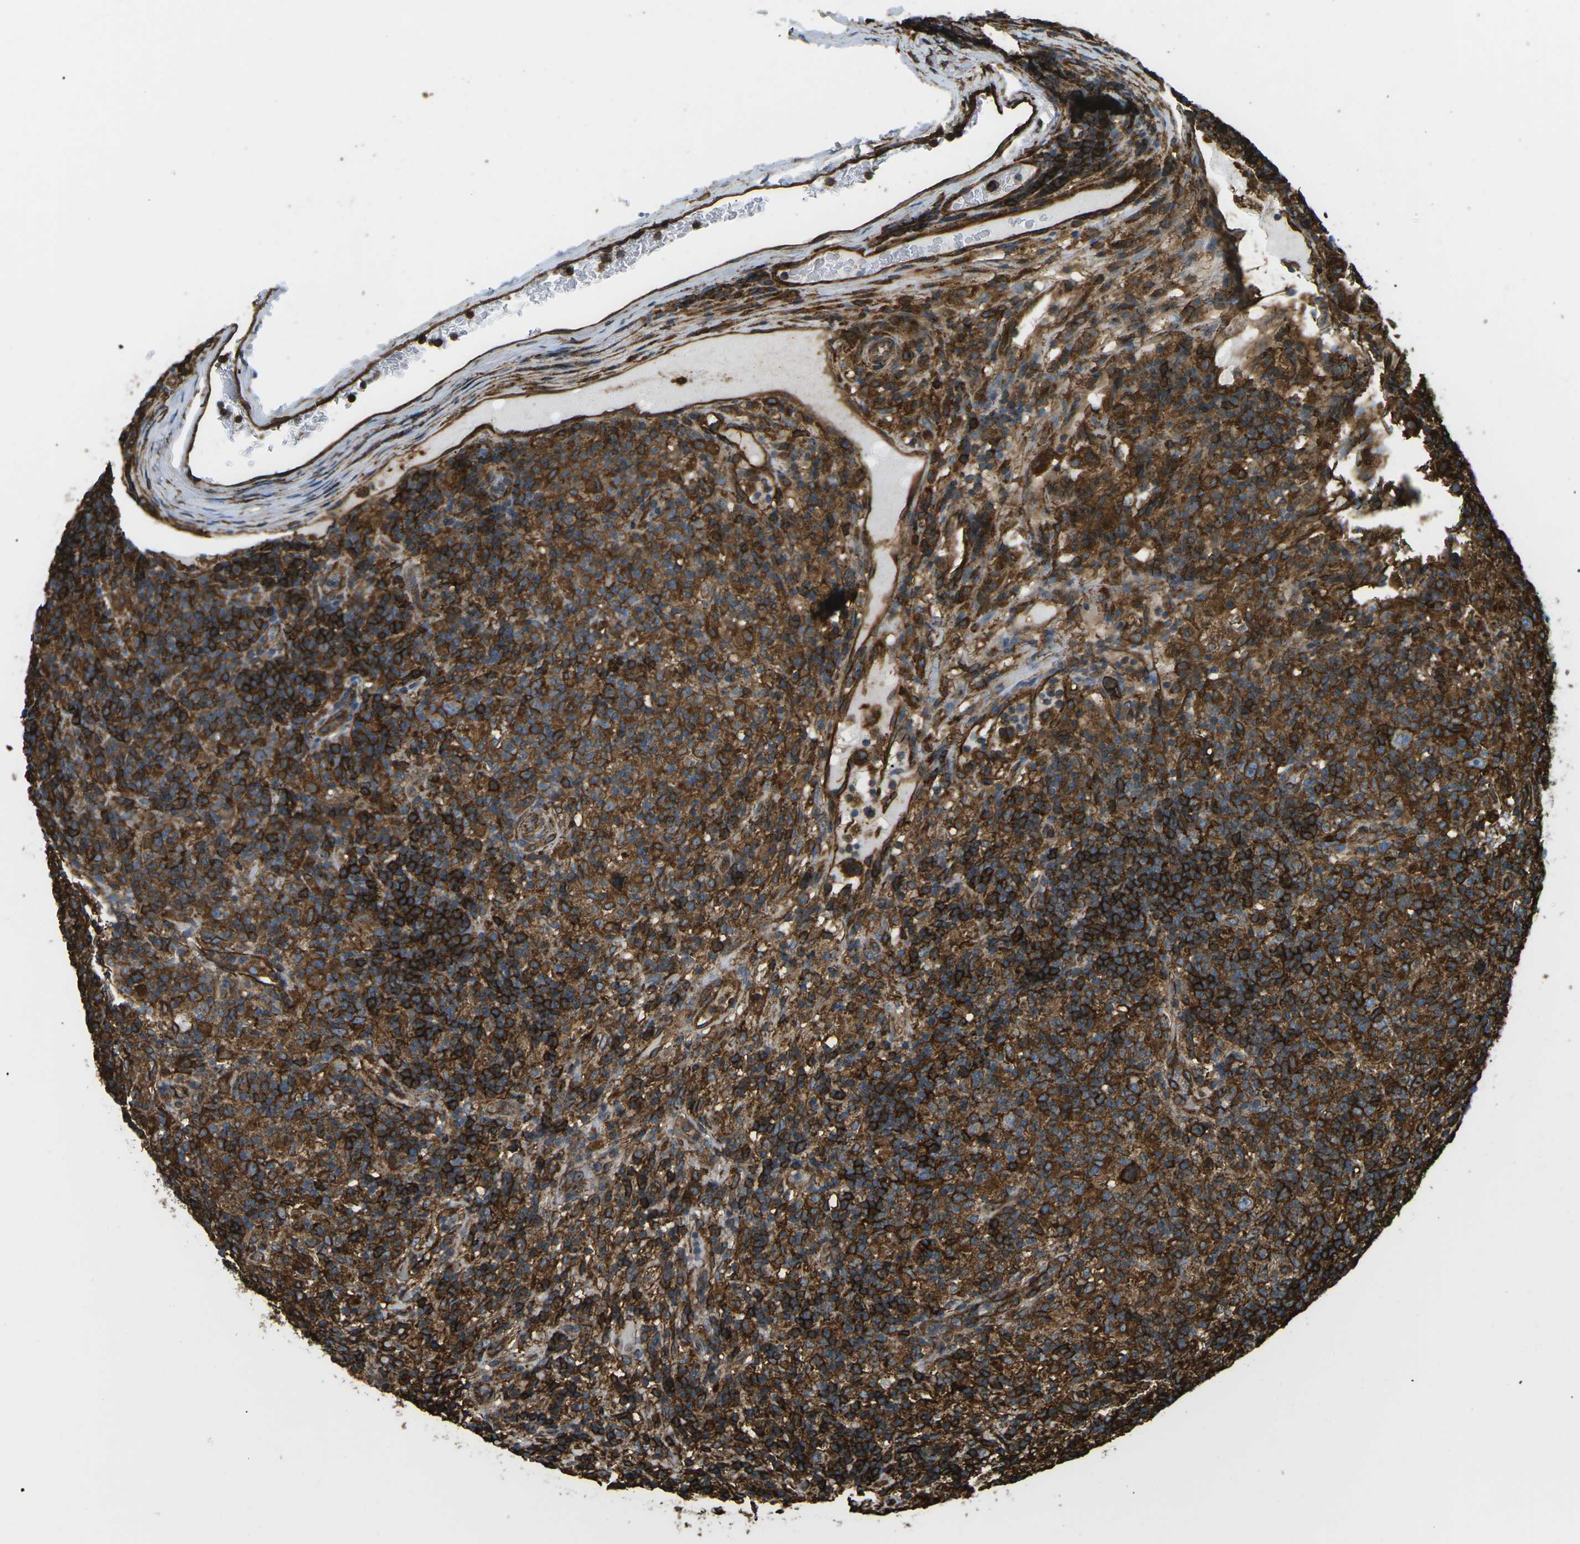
{"staining": {"intensity": "moderate", "quantity": ">75%", "location": "cytoplasmic/membranous"}, "tissue": "lymphoma", "cell_type": "Tumor cells", "image_type": "cancer", "snomed": [{"axis": "morphology", "description": "Hodgkin's disease, NOS"}, {"axis": "topography", "description": "Lymph node"}], "caption": "Moderate cytoplasmic/membranous staining is appreciated in approximately >75% of tumor cells in Hodgkin's disease.", "gene": "HLA-B", "patient": {"sex": "male", "age": 70}}